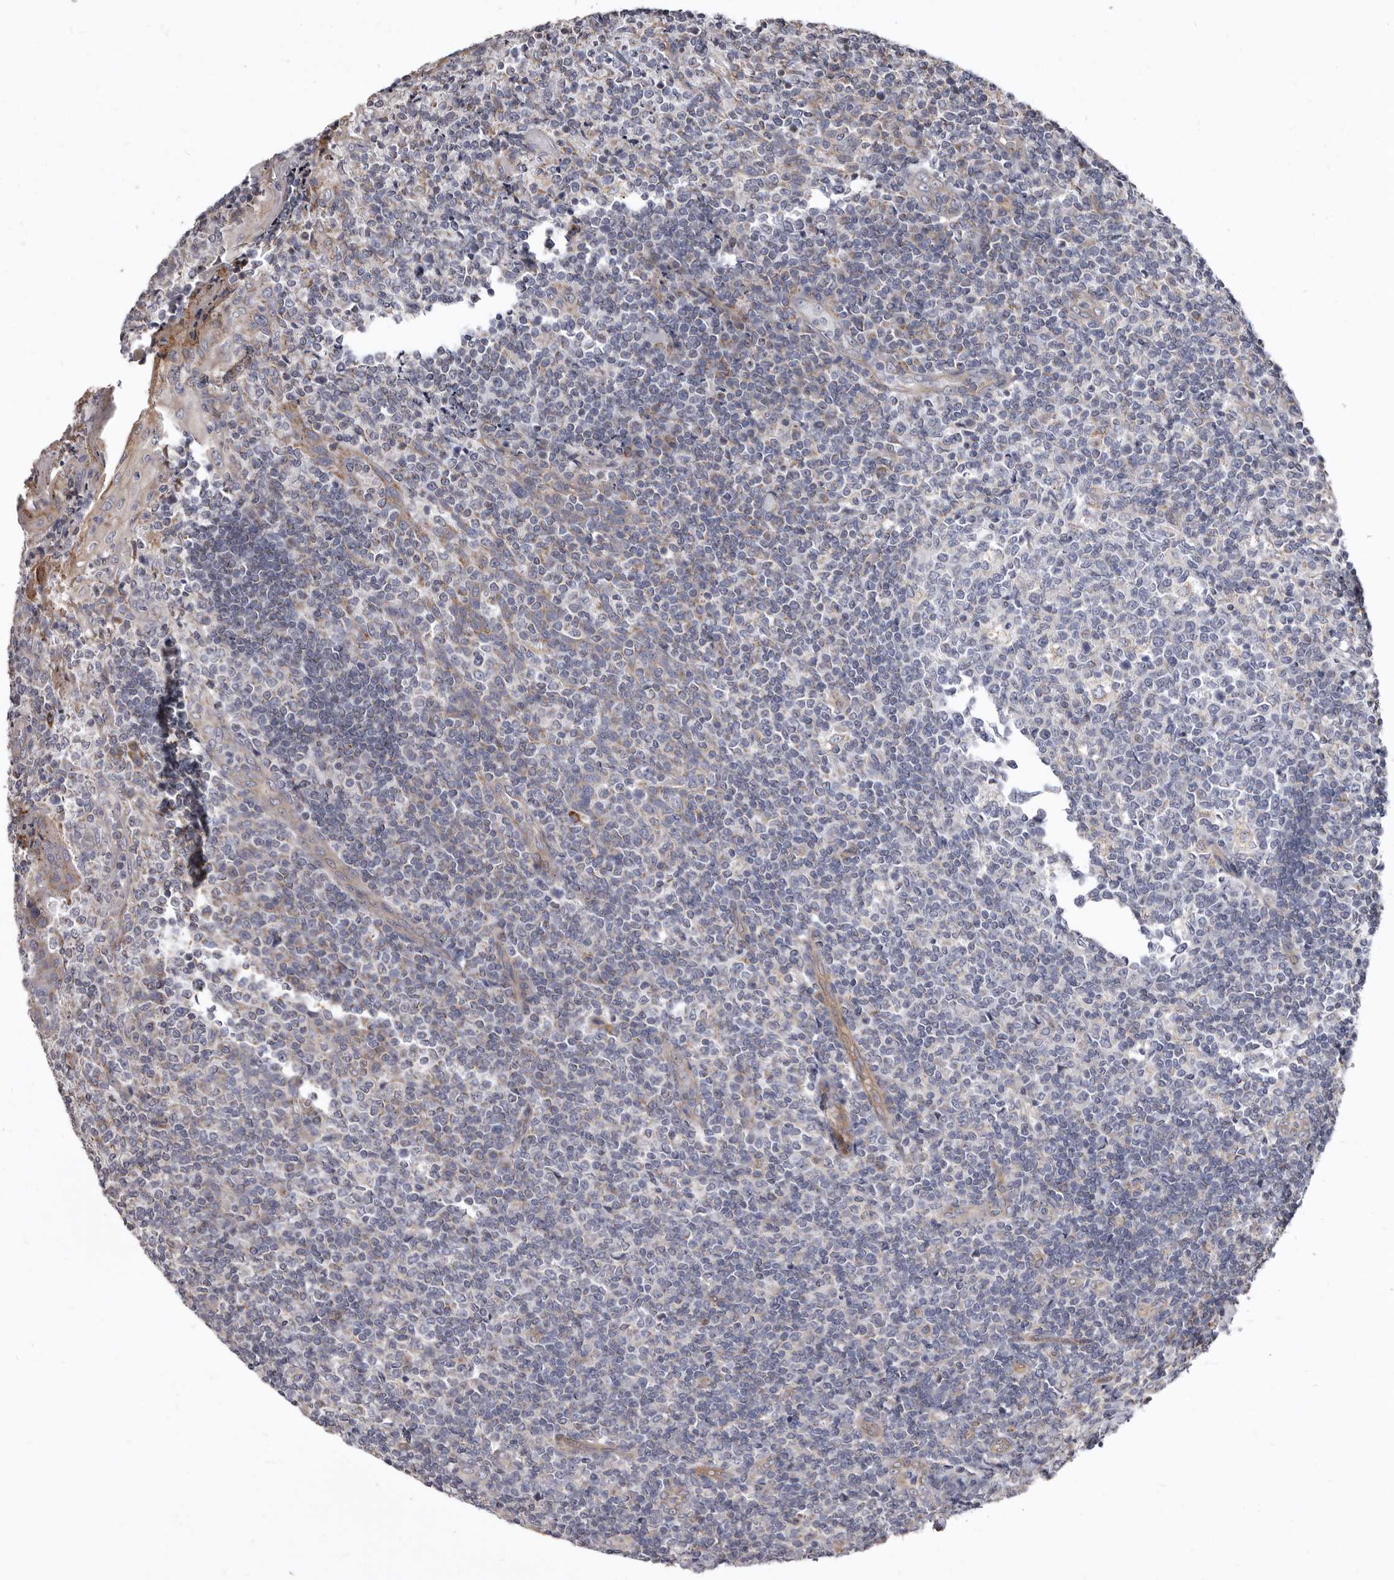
{"staining": {"intensity": "negative", "quantity": "none", "location": "none"}, "tissue": "tonsil", "cell_type": "Germinal center cells", "image_type": "normal", "snomed": [{"axis": "morphology", "description": "Normal tissue, NOS"}, {"axis": "topography", "description": "Tonsil"}], "caption": "Immunohistochemical staining of unremarkable tonsil exhibits no significant expression in germinal center cells. The staining is performed using DAB (3,3'-diaminobenzidine) brown chromogen with nuclei counter-stained in using hematoxylin.", "gene": "FMO2", "patient": {"sex": "female", "age": 19}}